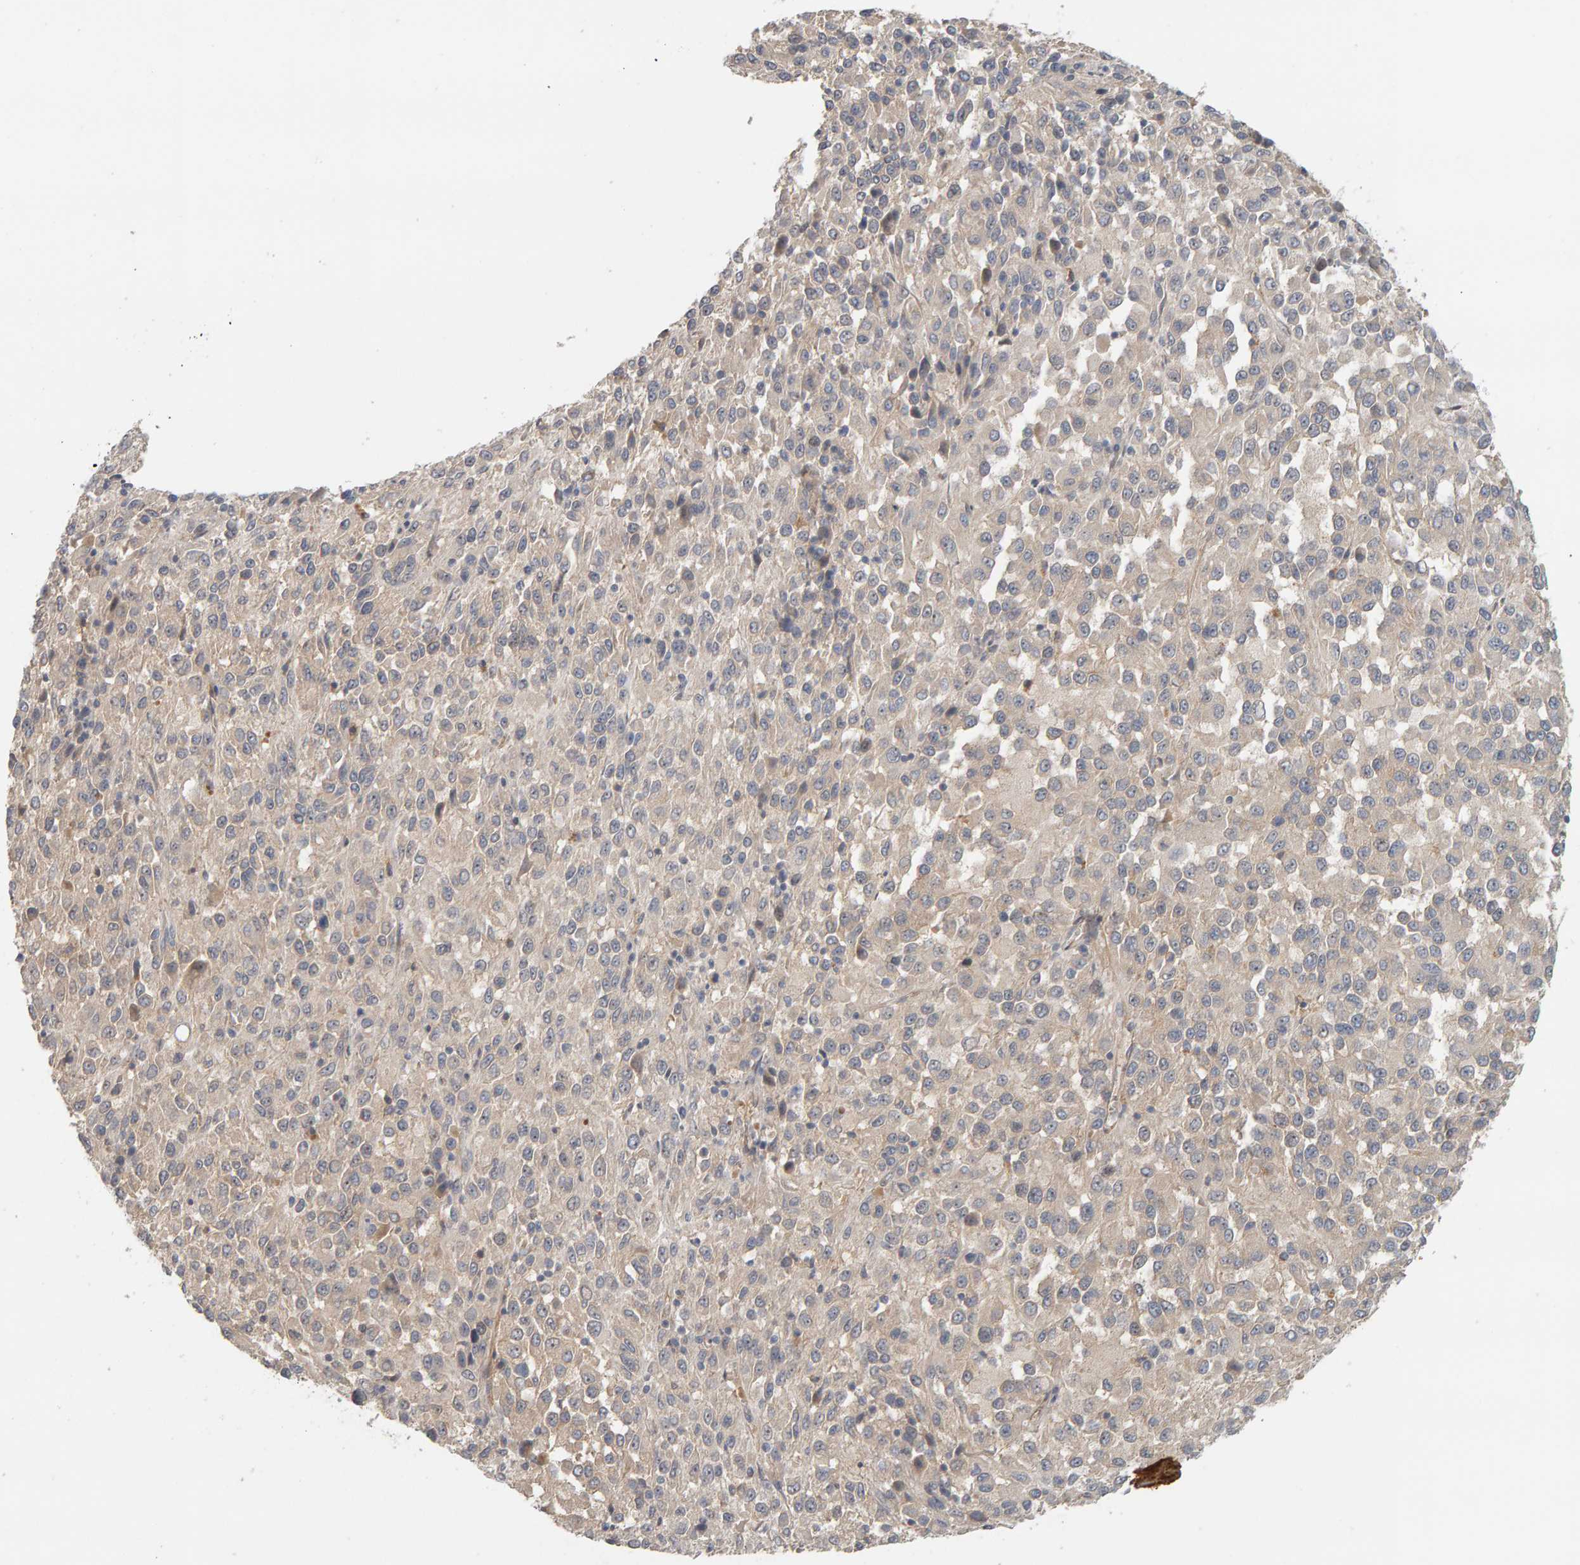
{"staining": {"intensity": "weak", "quantity": "25%-75%", "location": "cytoplasmic/membranous"}, "tissue": "melanoma", "cell_type": "Tumor cells", "image_type": "cancer", "snomed": [{"axis": "morphology", "description": "Malignant melanoma, Metastatic site"}, {"axis": "topography", "description": "Lung"}], "caption": "A histopathology image of malignant melanoma (metastatic site) stained for a protein shows weak cytoplasmic/membranous brown staining in tumor cells.", "gene": "PPP1R16A", "patient": {"sex": "male", "age": 64}}